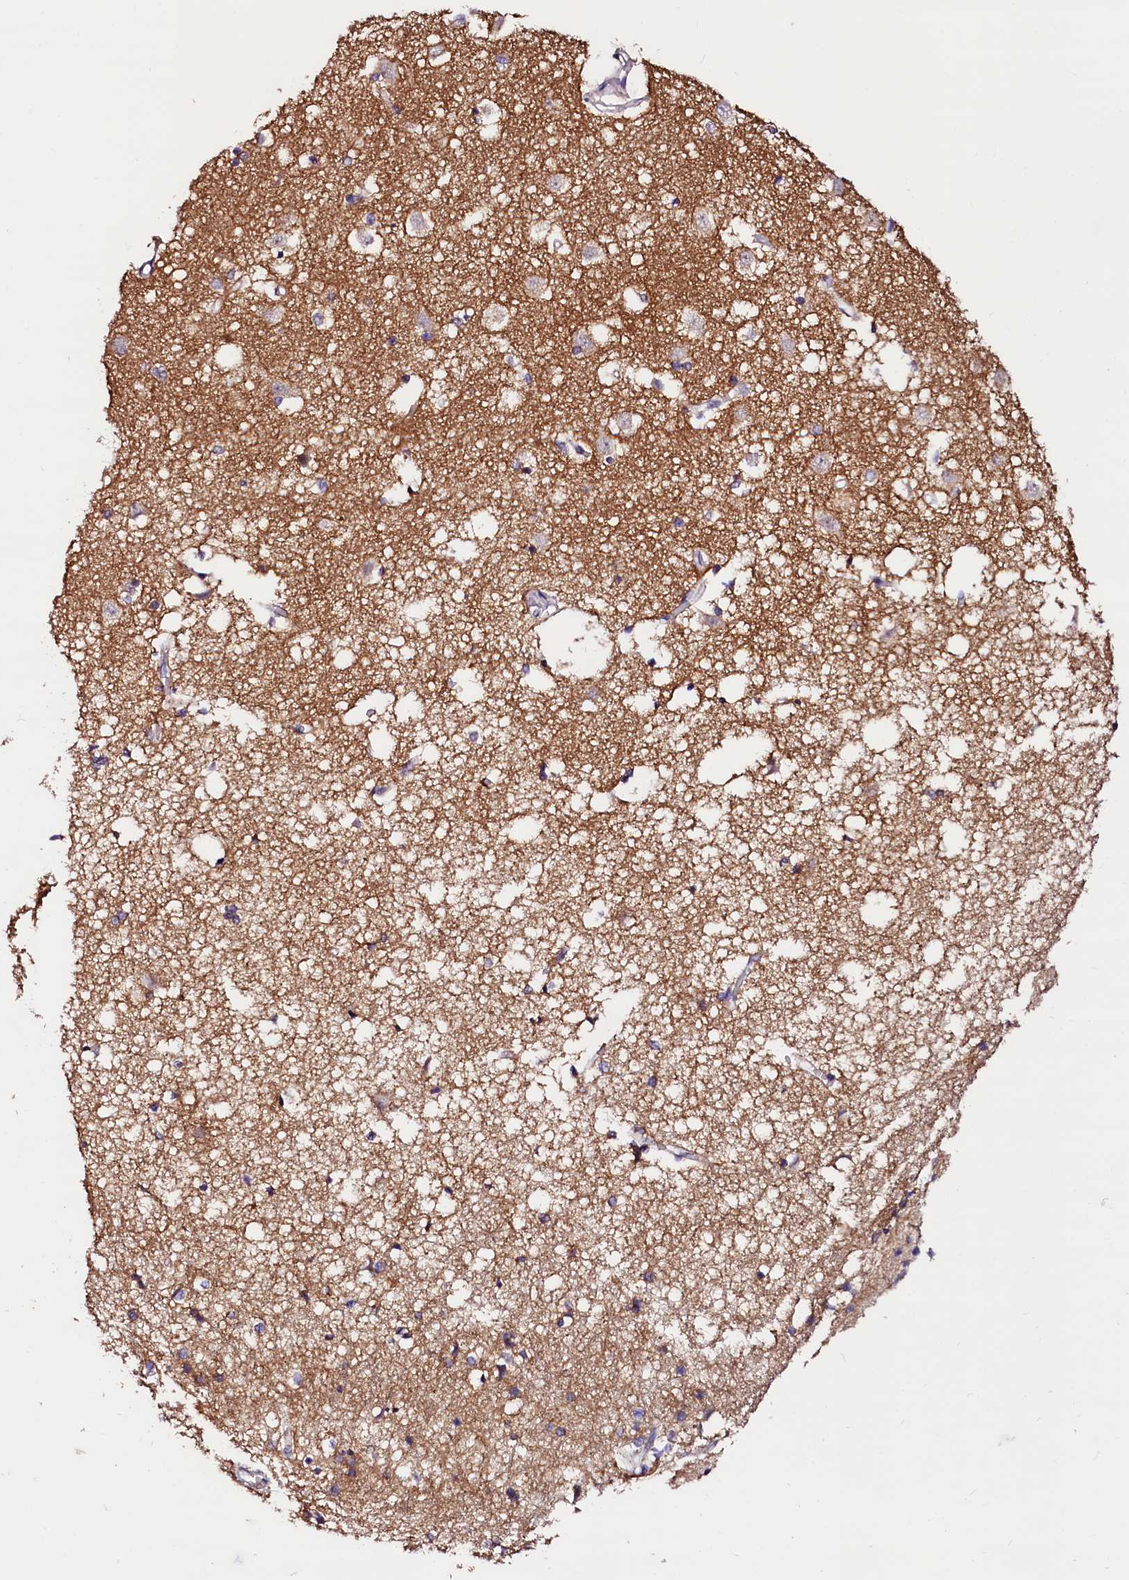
{"staining": {"intensity": "negative", "quantity": "none", "location": "none"}, "tissue": "caudate", "cell_type": "Glial cells", "image_type": "normal", "snomed": [{"axis": "morphology", "description": "Normal tissue, NOS"}, {"axis": "topography", "description": "Lateral ventricle wall"}], "caption": "Protein analysis of normal caudate reveals no significant staining in glial cells. (DAB (3,3'-diaminobenzidine) IHC, high magnification).", "gene": "NALF1", "patient": {"sex": "male", "age": 45}}